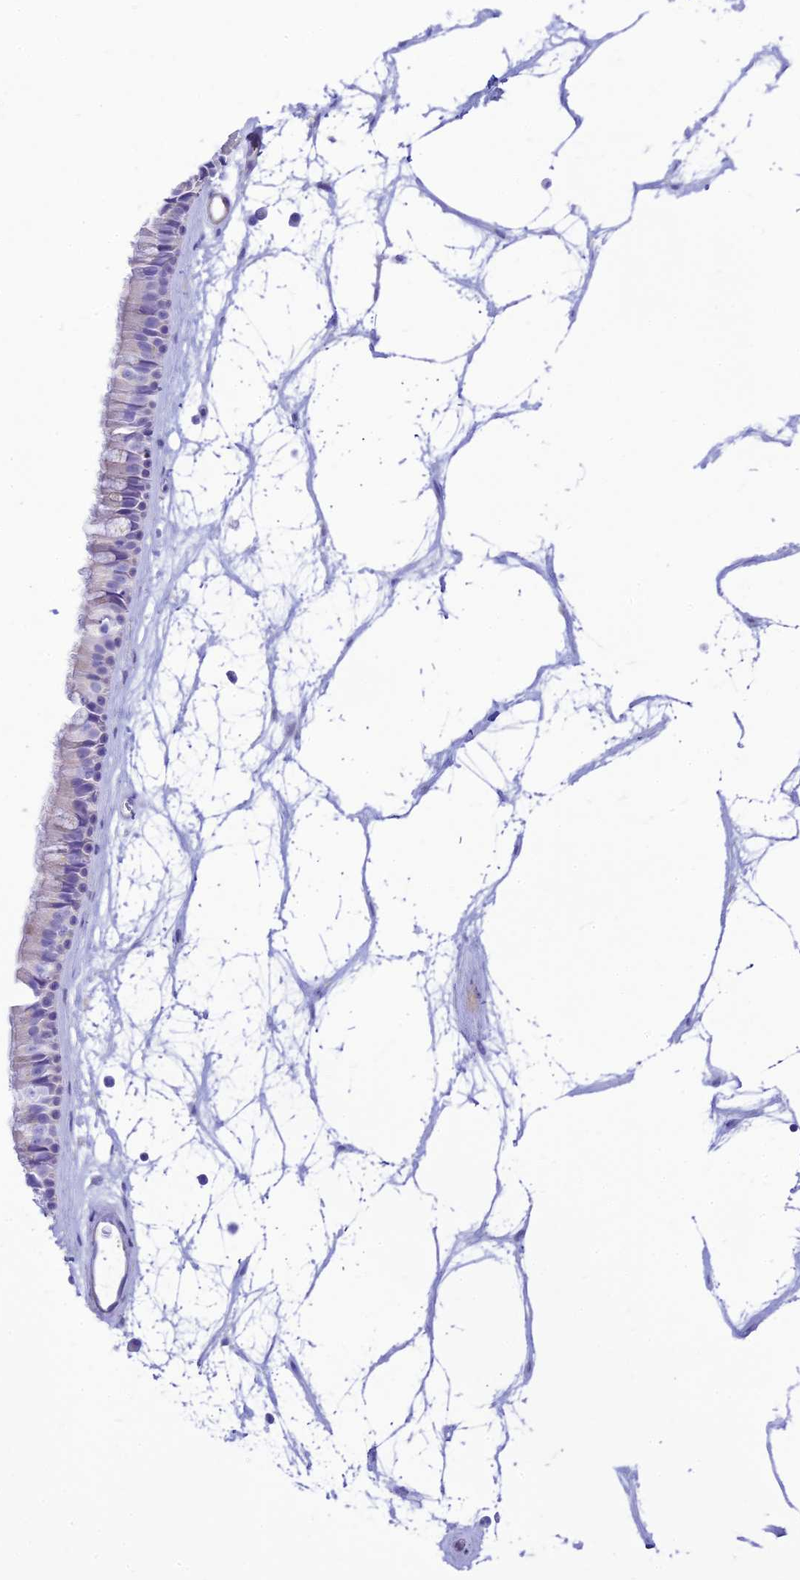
{"staining": {"intensity": "negative", "quantity": "none", "location": "none"}, "tissue": "nasopharynx", "cell_type": "Respiratory epithelial cells", "image_type": "normal", "snomed": [{"axis": "morphology", "description": "Normal tissue, NOS"}, {"axis": "topography", "description": "Nasopharynx"}], "caption": "High magnification brightfield microscopy of unremarkable nasopharynx stained with DAB (brown) and counterstained with hematoxylin (blue): respiratory epithelial cells show no significant positivity.", "gene": "FBXW4", "patient": {"sex": "male", "age": 64}}